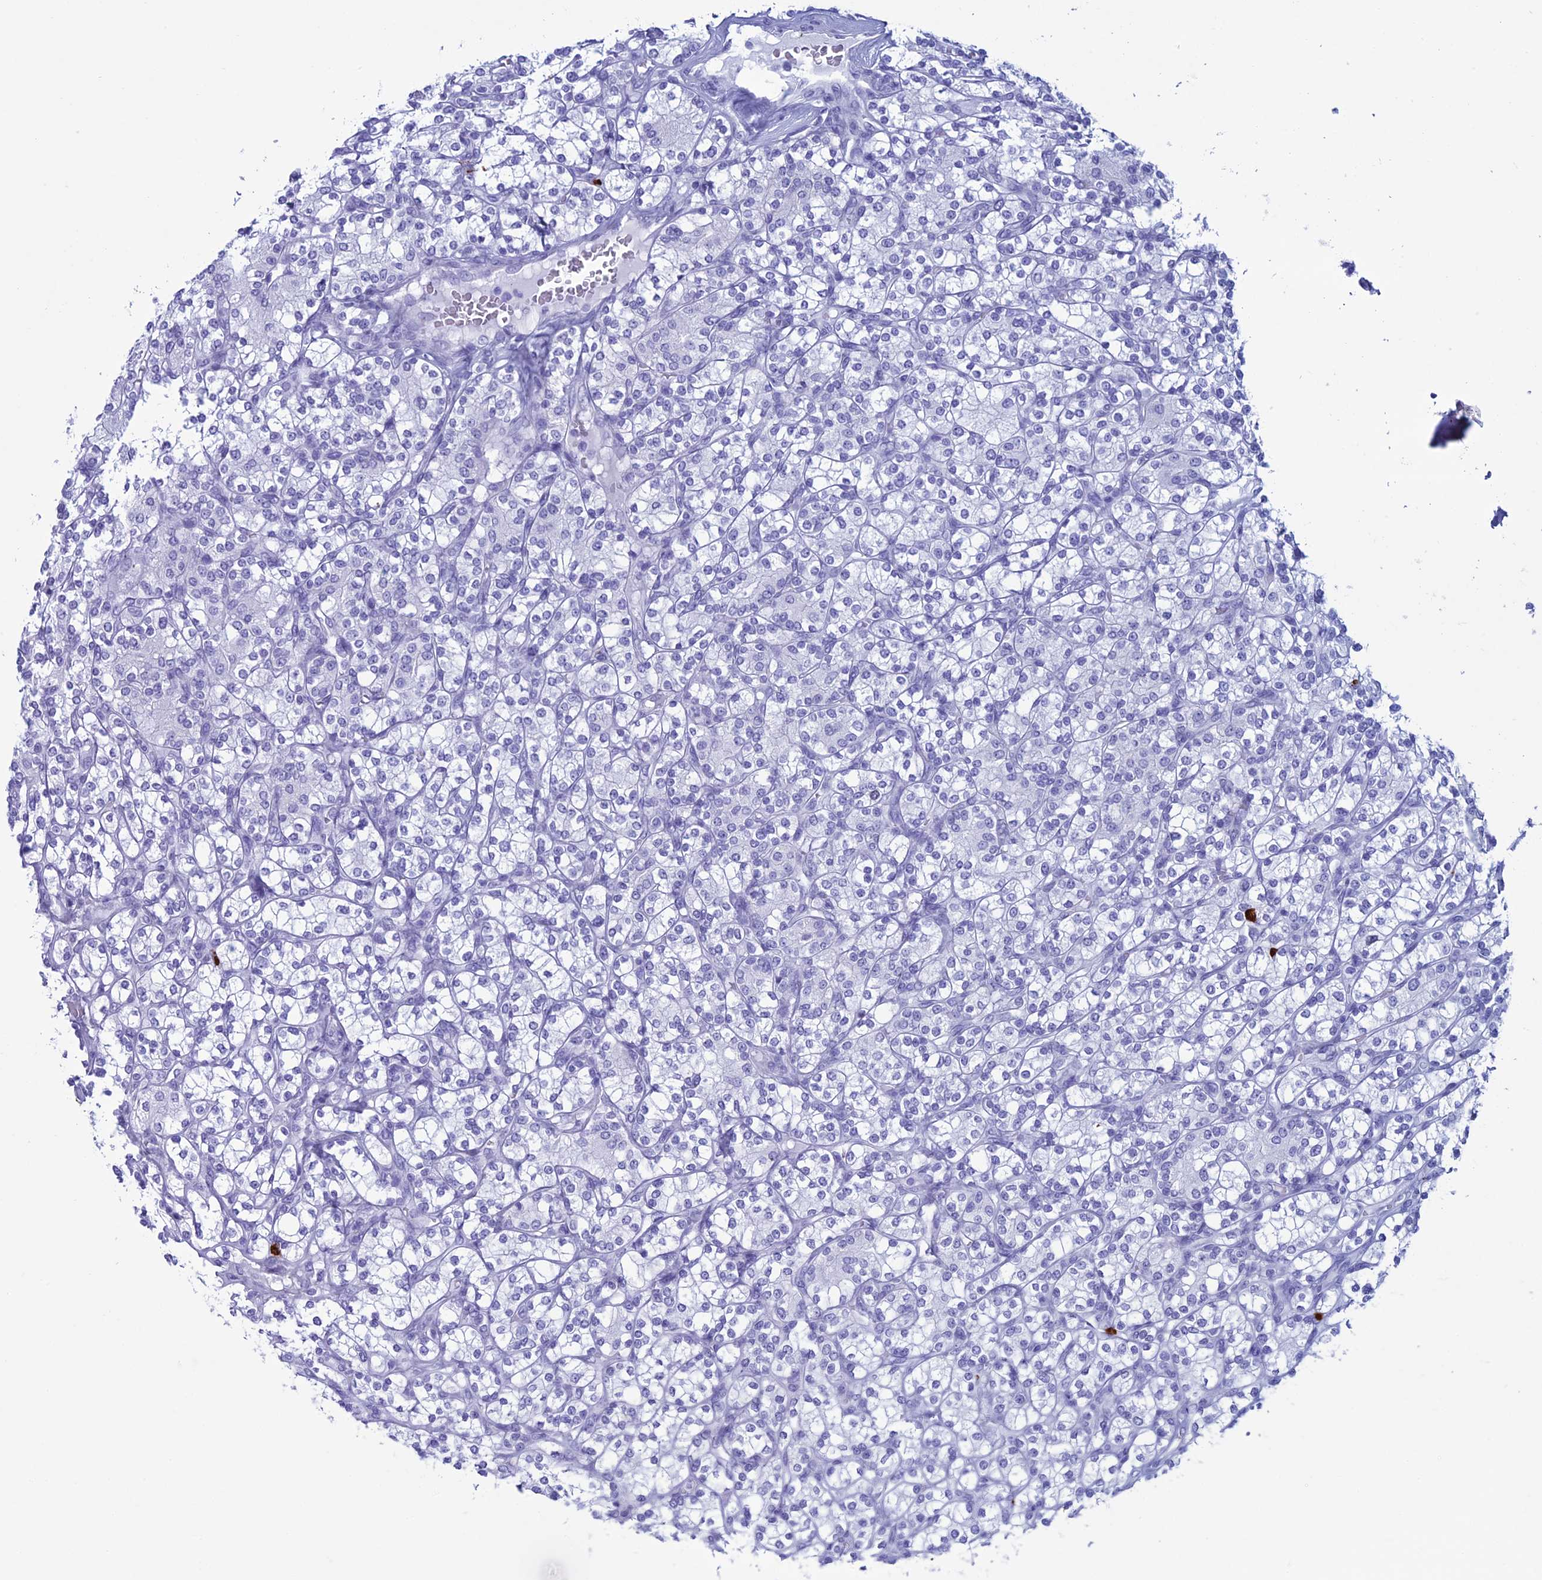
{"staining": {"intensity": "negative", "quantity": "none", "location": "none"}, "tissue": "renal cancer", "cell_type": "Tumor cells", "image_type": "cancer", "snomed": [{"axis": "morphology", "description": "Adenocarcinoma, NOS"}, {"axis": "topography", "description": "Kidney"}], "caption": "A high-resolution micrograph shows IHC staining of renal cancer, which displays no significant expression in tumor cells.", "gene": "MZB1", "patient": {"sex": "male", "age": 77}}